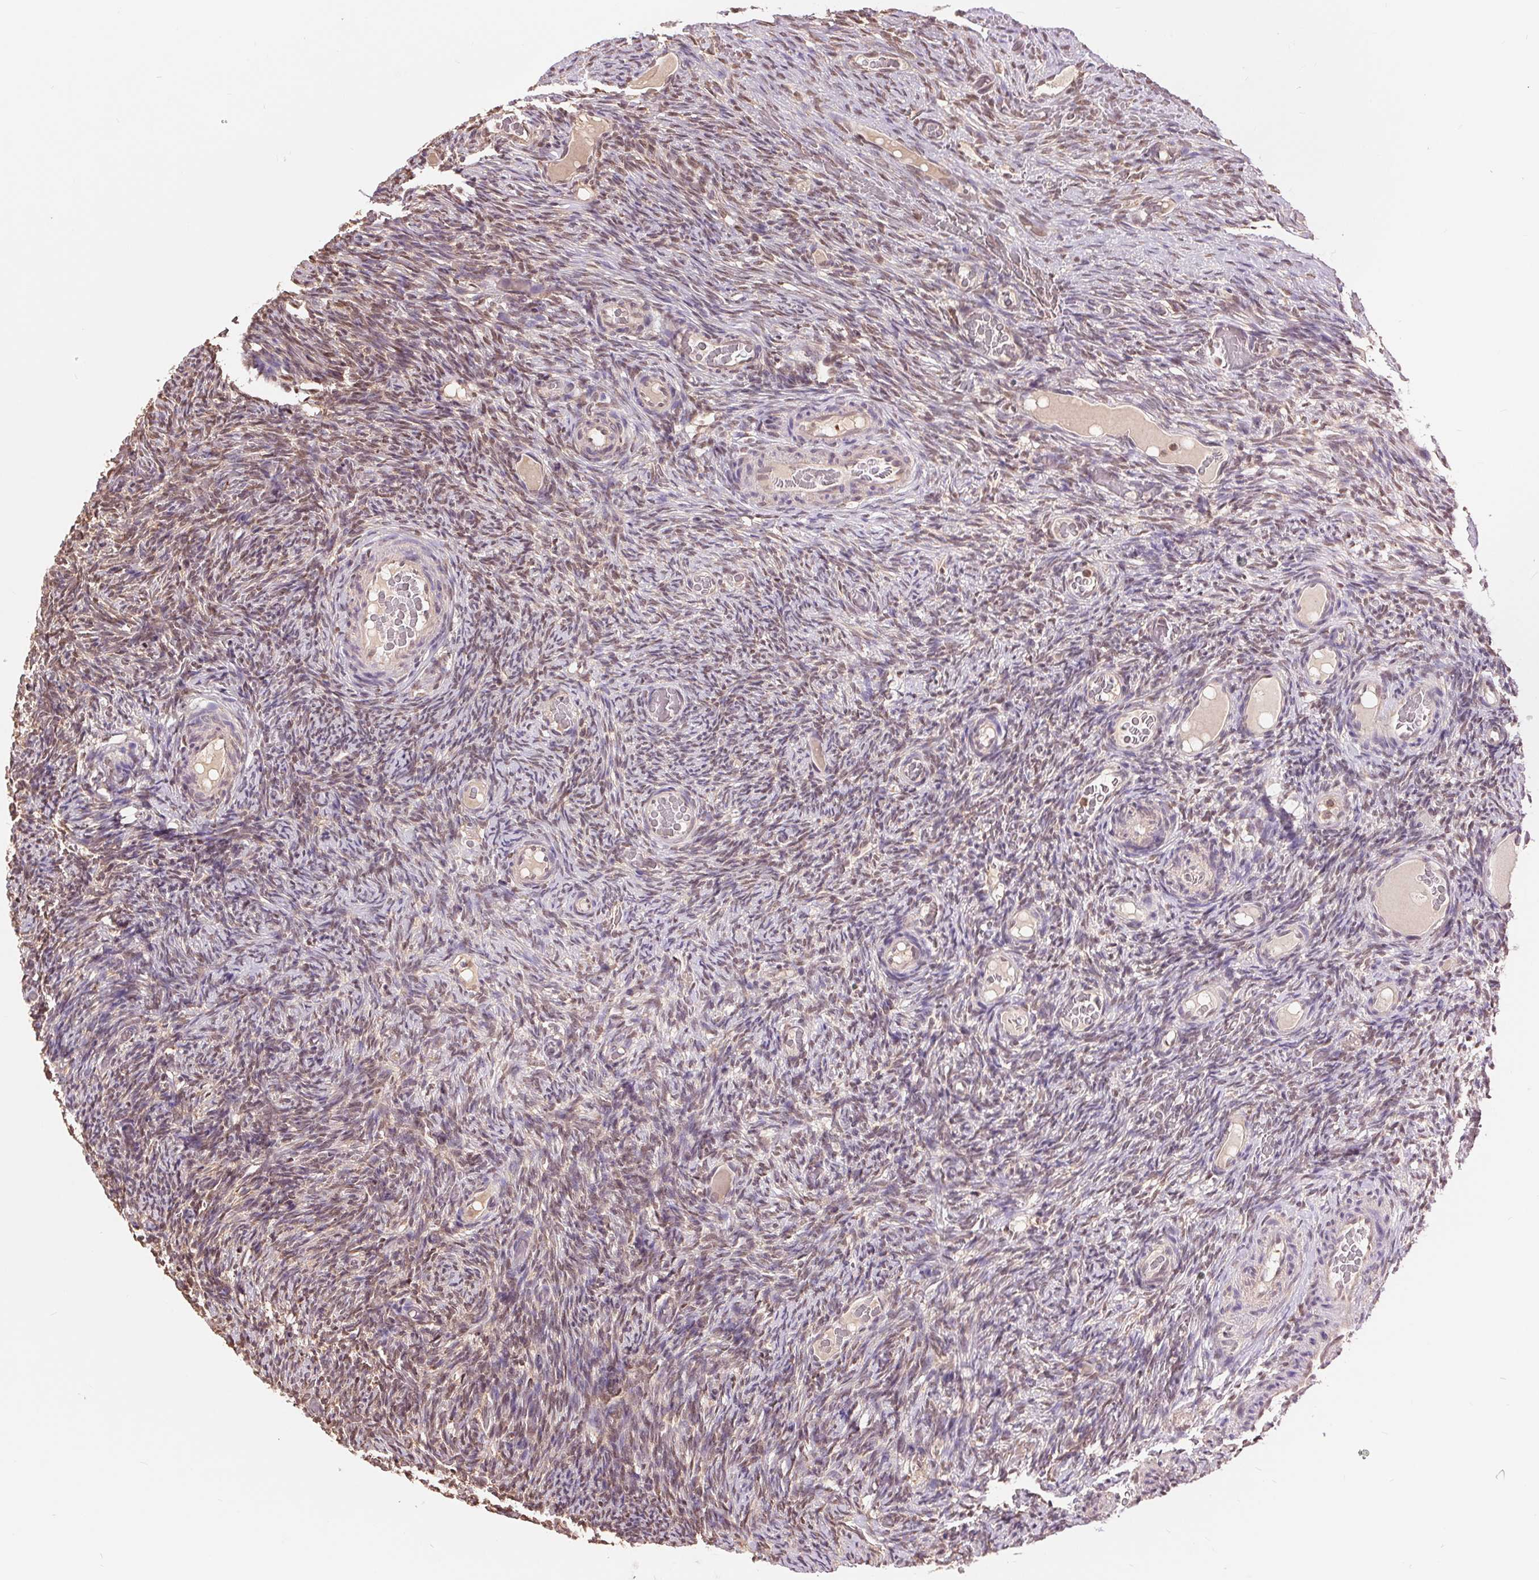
{"staining": {"intensity": "weak", "quantity": "25%-75%", "location": "nuclear"}, "tissue": "ovary", "cell_type": "Follicle cells", "image_type": "normal", "snomed": [{"axis": "morphology", "description": "Normal tissue, NOS"}, {"axis": "topography", "description": "Ovary"}], "caption": "Protein staining displays weak nuclear positivity in about 25%-75% of follicle cells in normal ovary.", "gene": "TMEM273", "patient": {"sex": "female", "age": 34}}